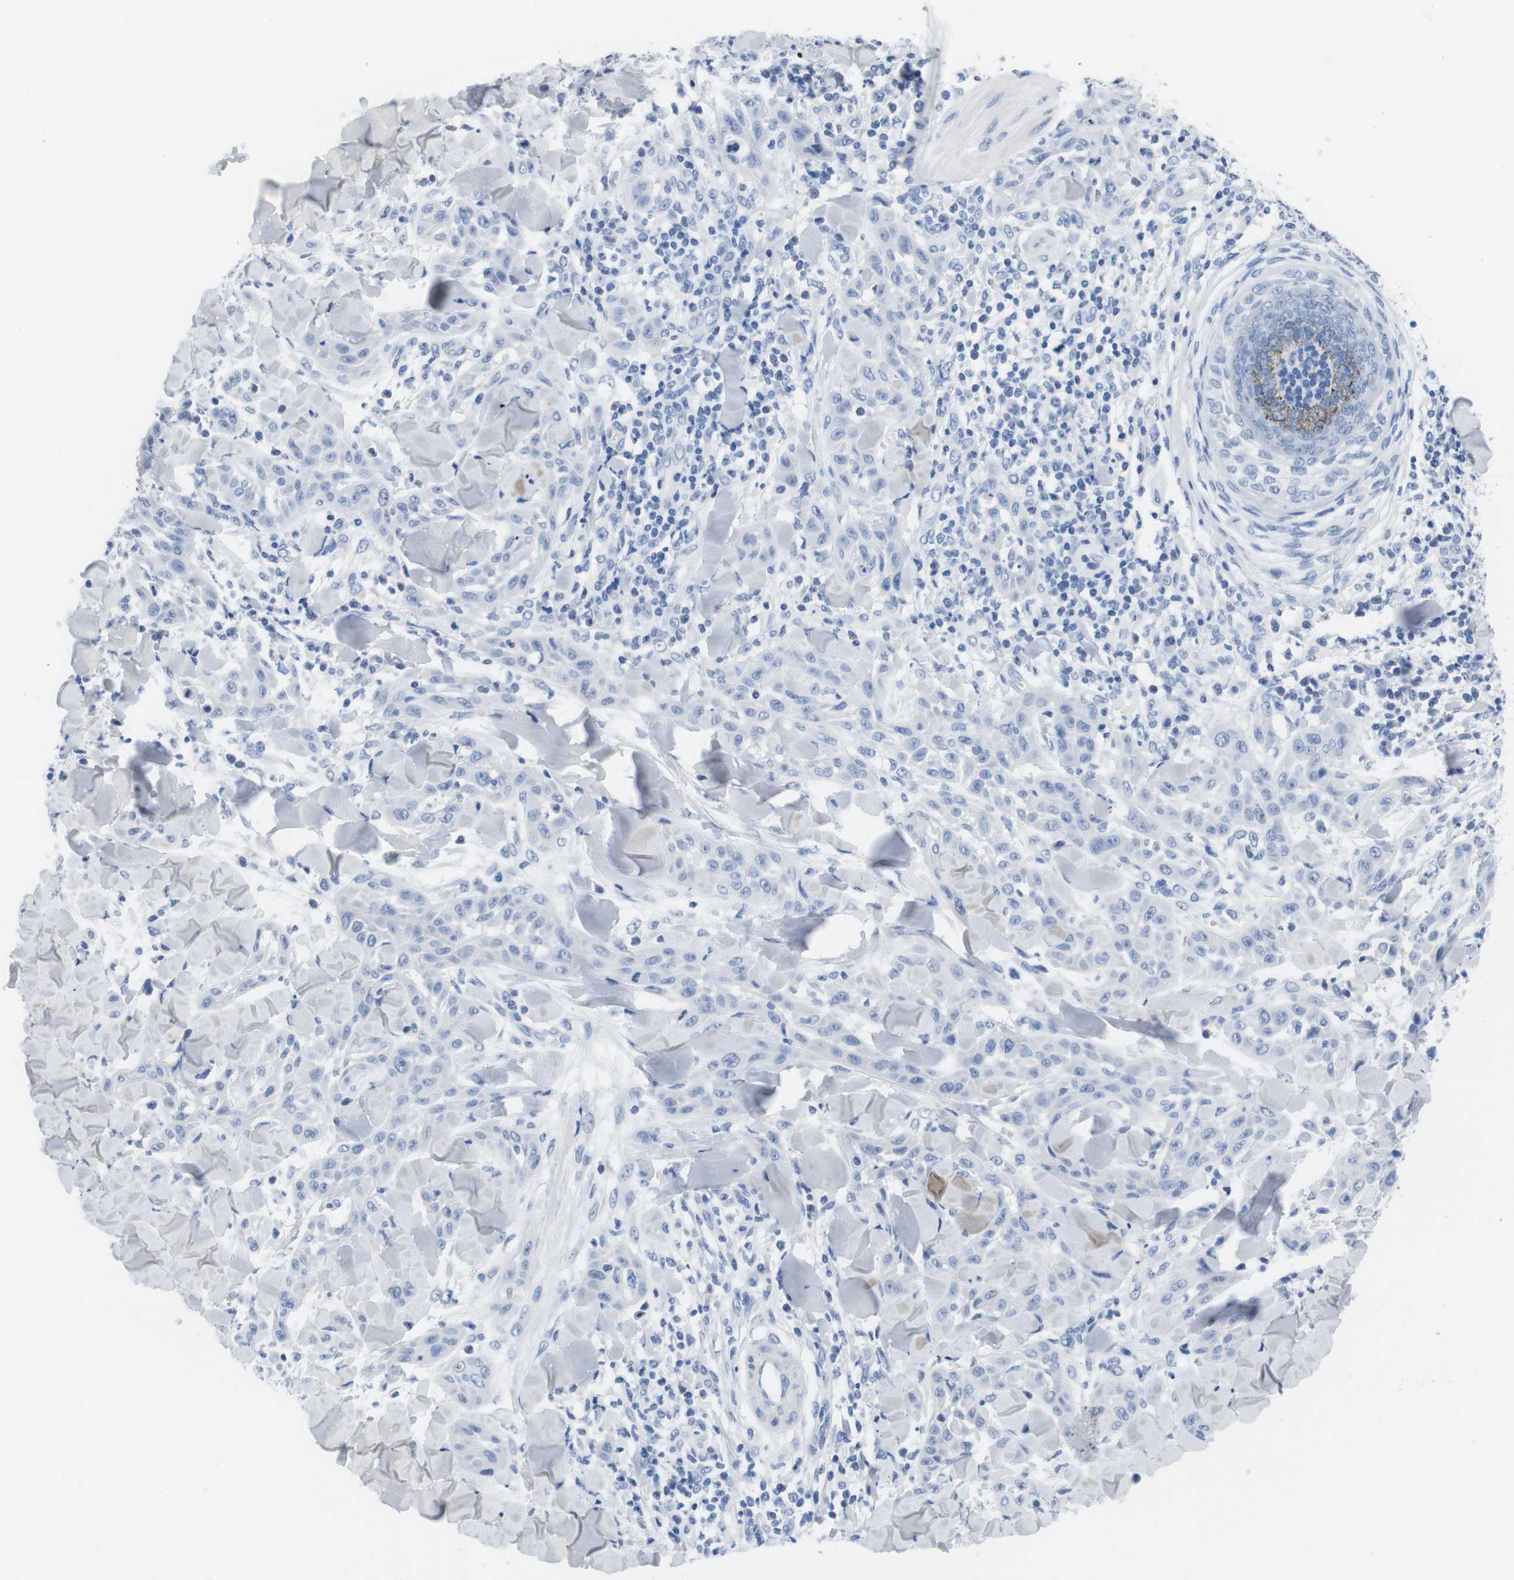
{"staining": {"intensity": "negative", "quantity": "none", "location": "none"}, "tissue": "skin cancer", "cell_type": "Tumor cells", "image_type": "cancer", "snomed": [{"axis": "morphology", "description": "Squamous cell carcinoma, NOS"}, {"axis": "topography", "description": "Skin"}], "caption": "Tumor cells are negative for protein expression in human skin squamous cell carcinoma.", "gene": "MAP6", "patient": {"sex": "male", "age": 24}}